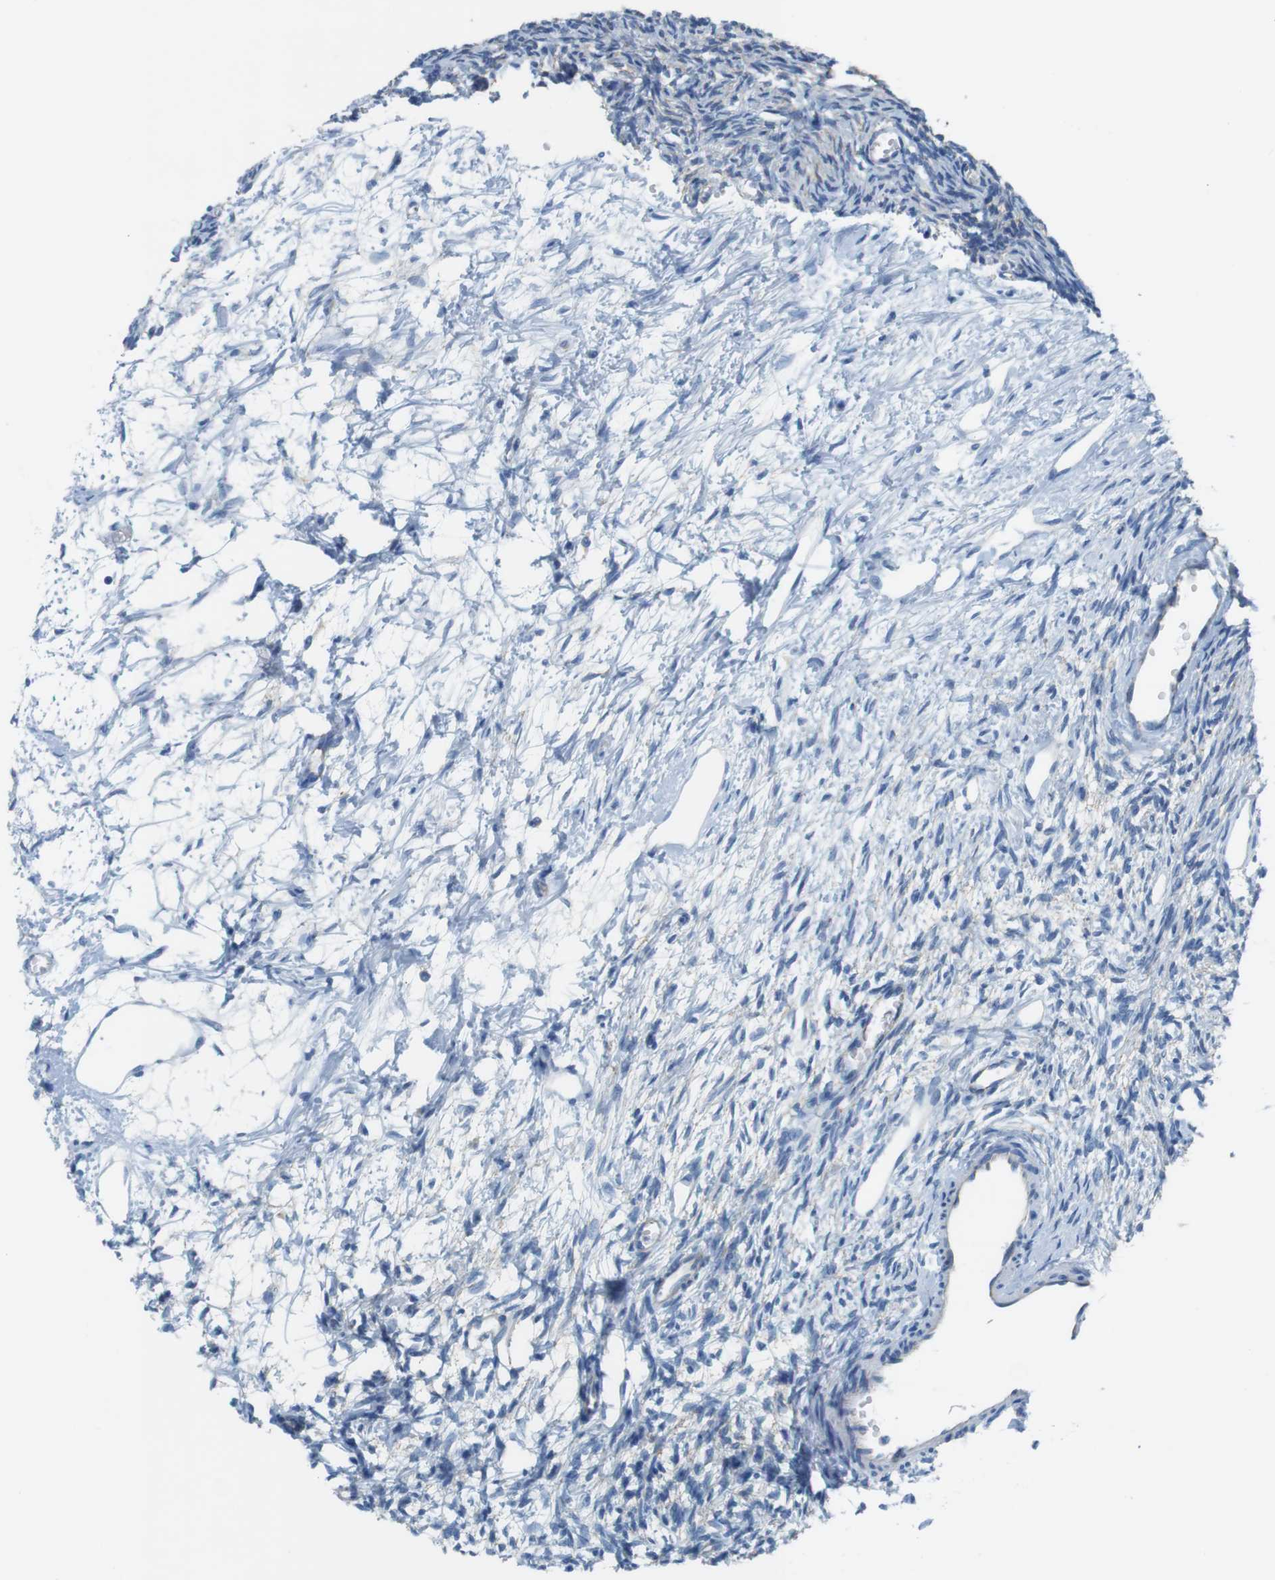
{"staining": {"intensity": "weak", "quantity": "<25%", "location": "cytoplasmic/membranous"}, "tissue": "ovary", "cell_type": "Ovarian stroma cells", "image_type": "normal", "snomed": [{"axis": "morphology", "description": "Normal tissue, NOS"}, {"axis": "topography", "description": "Ovary"}], "caption": "Human ovary stained for a protein using immunohistochemistry (IHC) displays no positivity in ovarian stroma cells.", "gene": "SLC6A6", "patient": {"sex": "female", "age": 33}}